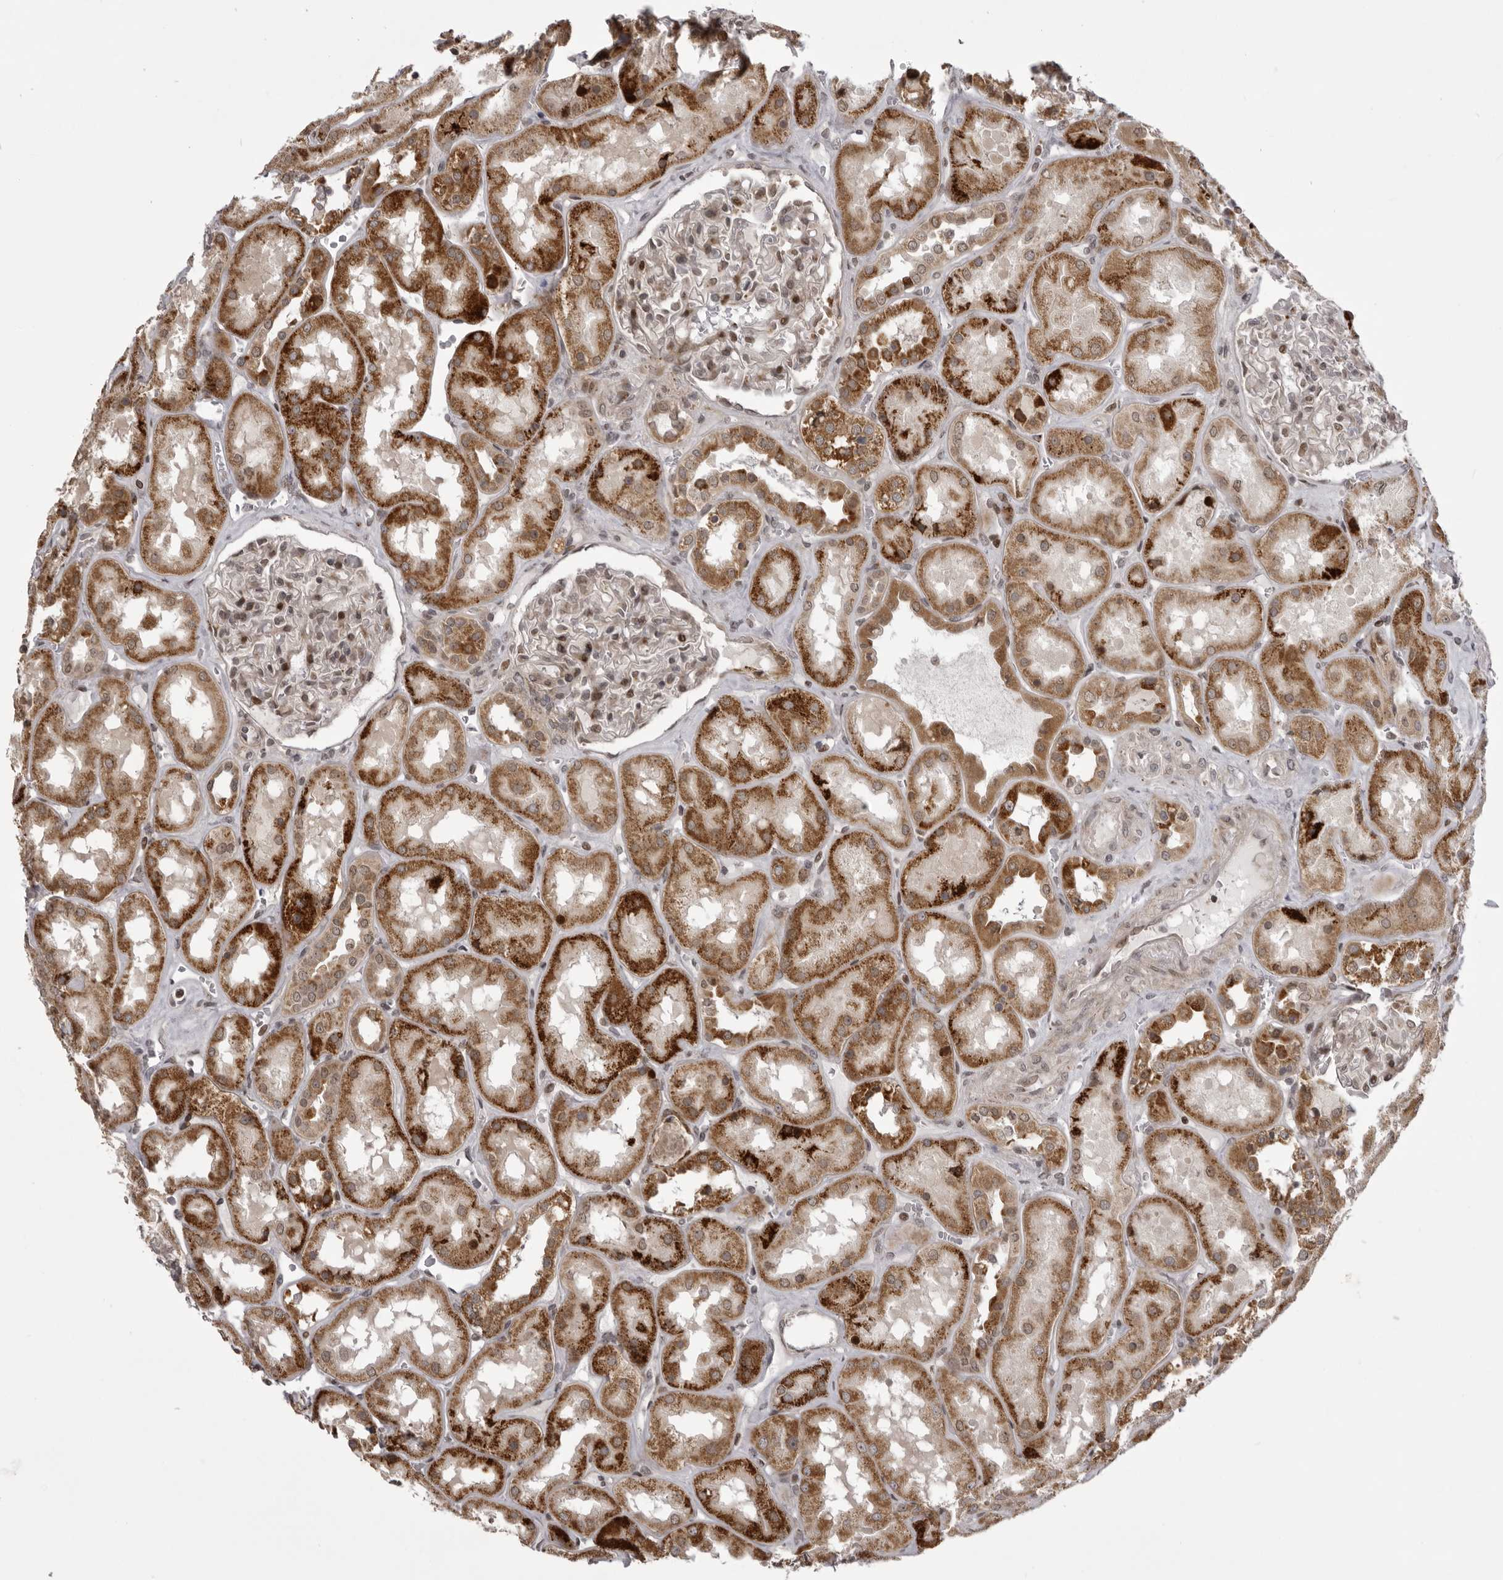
{"staining": {"intensity": "moderate", "quantity": "<25%", "location": "nuclear"}, "tissue": "kidney", "cell_type": "Cells in glomeruli", "image_type": "normal", "snomed": [{"axis": "morphology", "description": "Normal tissue, NOS"}, {"axis": "topography", "description": "Kidney"}], "caption": "DAB immunohistochemical staining of normal human kidney displays moderate nuclear protein positivity in about <25% of cells in glomeruli. Immunohistochemistry stains the protein in brown and the nuclei are stained blue.", "gene": "C1orf109", "patient": {"sex": "male", "age": 70}}